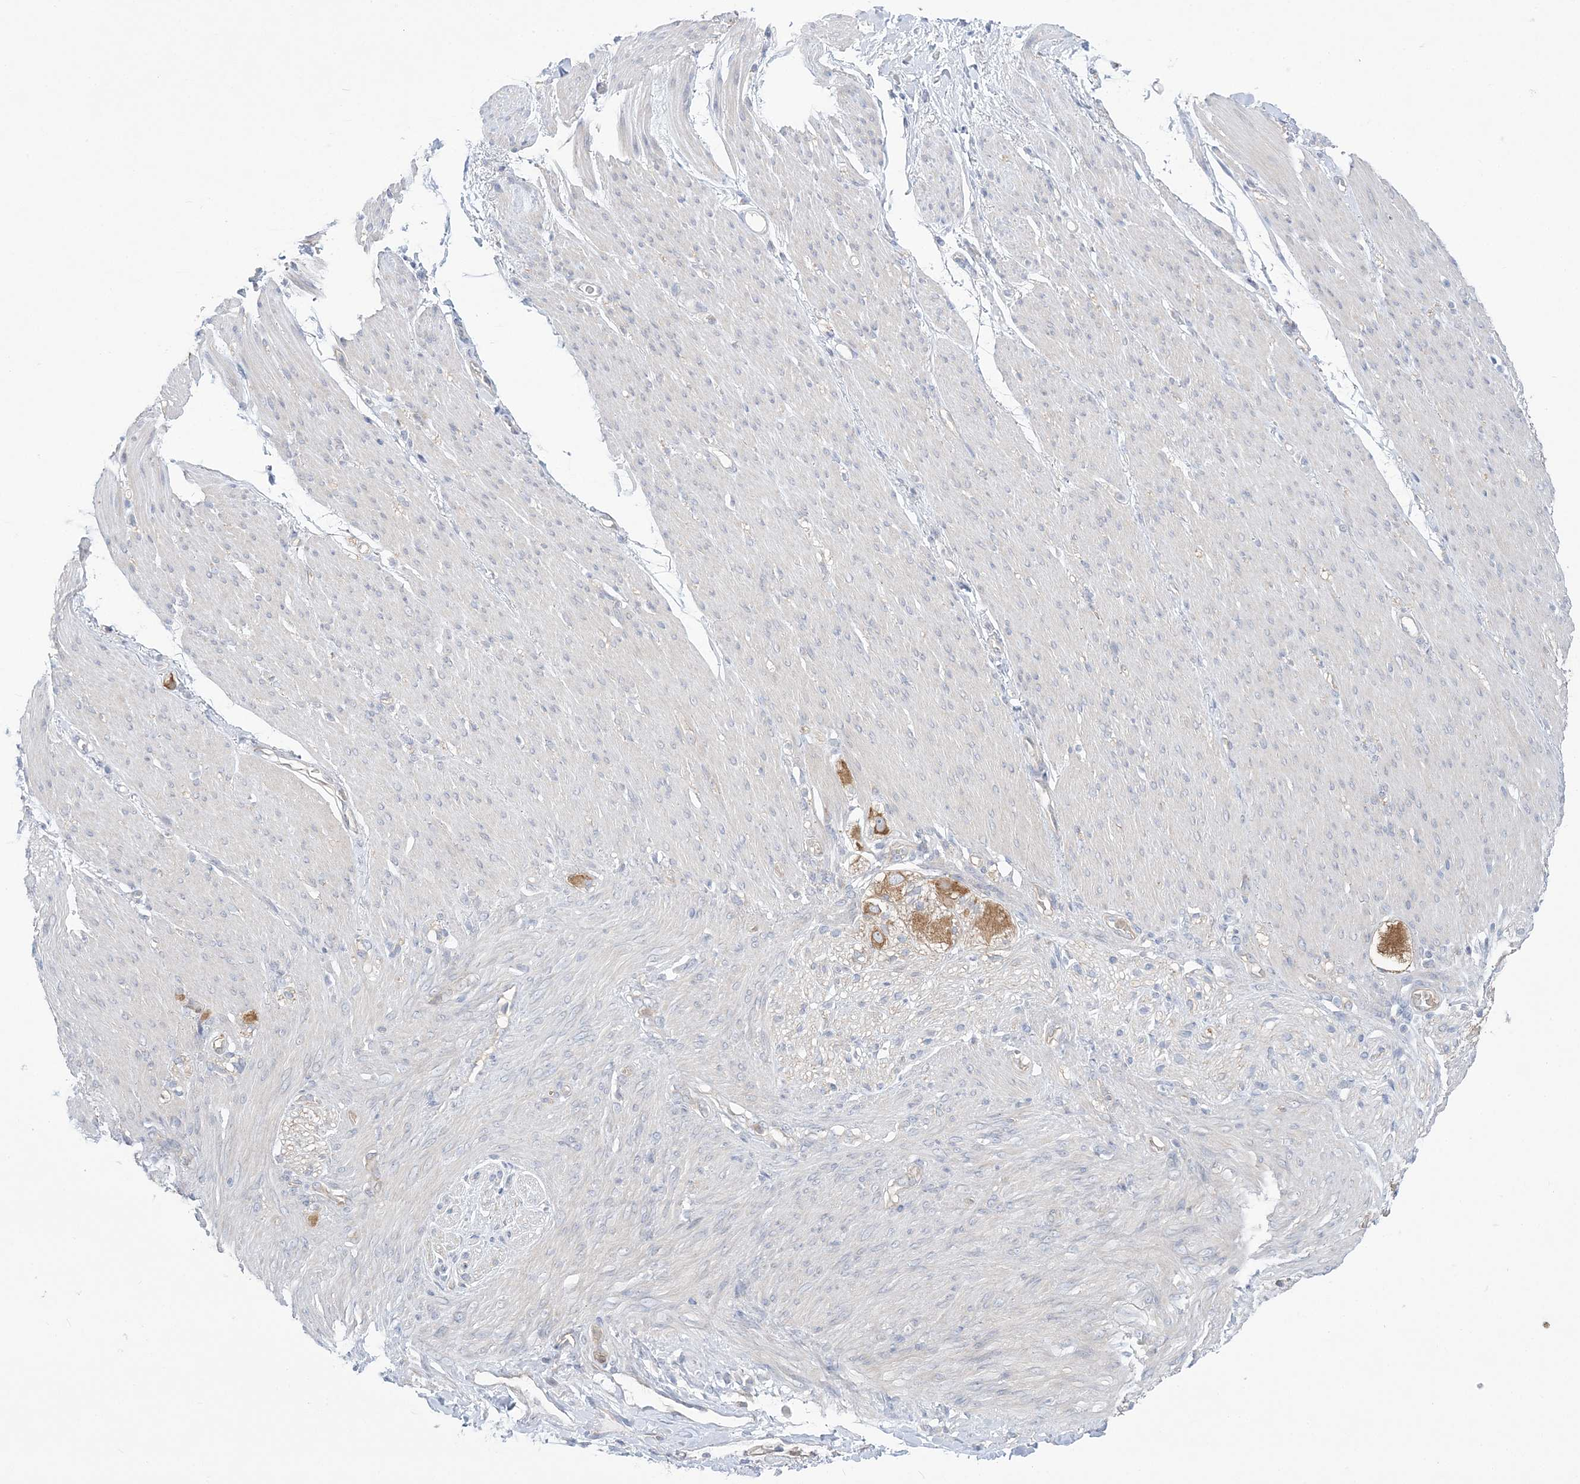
{"staining": {"intensity": "negative", "quantity": "none", "location": "none"}, "tissue": "soft tissue", "cell_type": "Chondrocytes", "image_type": "normal", "snomed": [{"axis": "morphology", "description": "Normal tissue, NOS"}, {"axis": "topography", "description": "Colon"}, {"axis": "topography", "description": "Peripheral nerve tissue"}], "caption": "The IHC photomicrograph has no significant staining in chondrocytes of soft tissue.", "gene": "FARSB", "patient": {"sex": "female", "age": 61}}